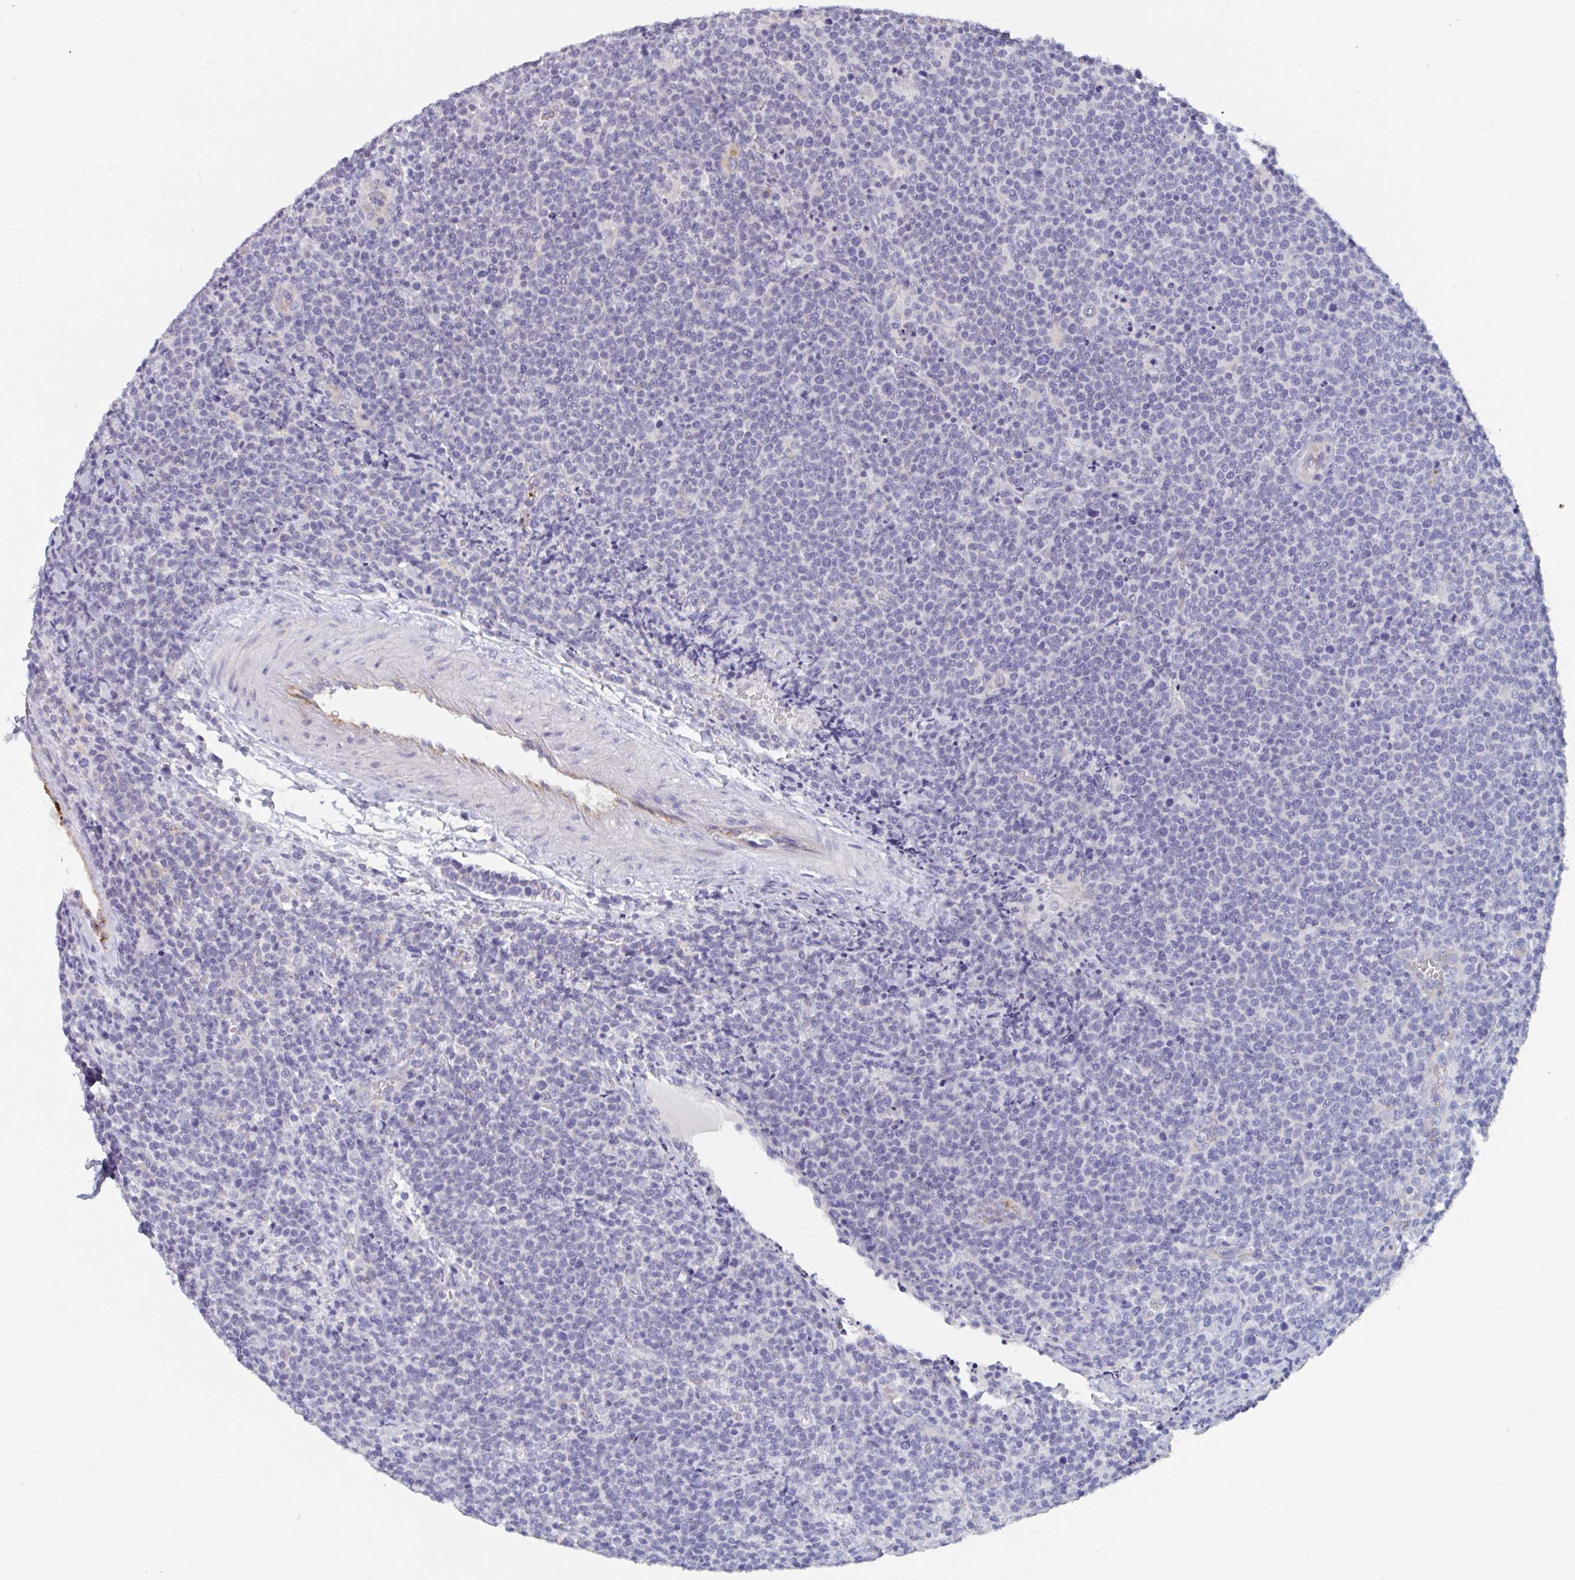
{"staining": {"intensity": "negative", "quantity": "none", "location": "none"}, "tissue": "lymphoma", "cell_type": "Tumor cells", "image_type": "cancer", "snomed": [{"axis": "morphology", "description": "Malignant lymphoma, non-Hodgkin's type, High grade"}, {"axis": "topography", "description": "Lymph node"}], "caption": "High power microscopy micrograph of an immunohistochemistry (IHC) histopathology image of malignant lymphoma, non-Hodgkin's type (high-grade), revealing no significant expression in tumor cells.", "gene": "ABHD16A", "patient": {"sex": "male", "age": 61}}